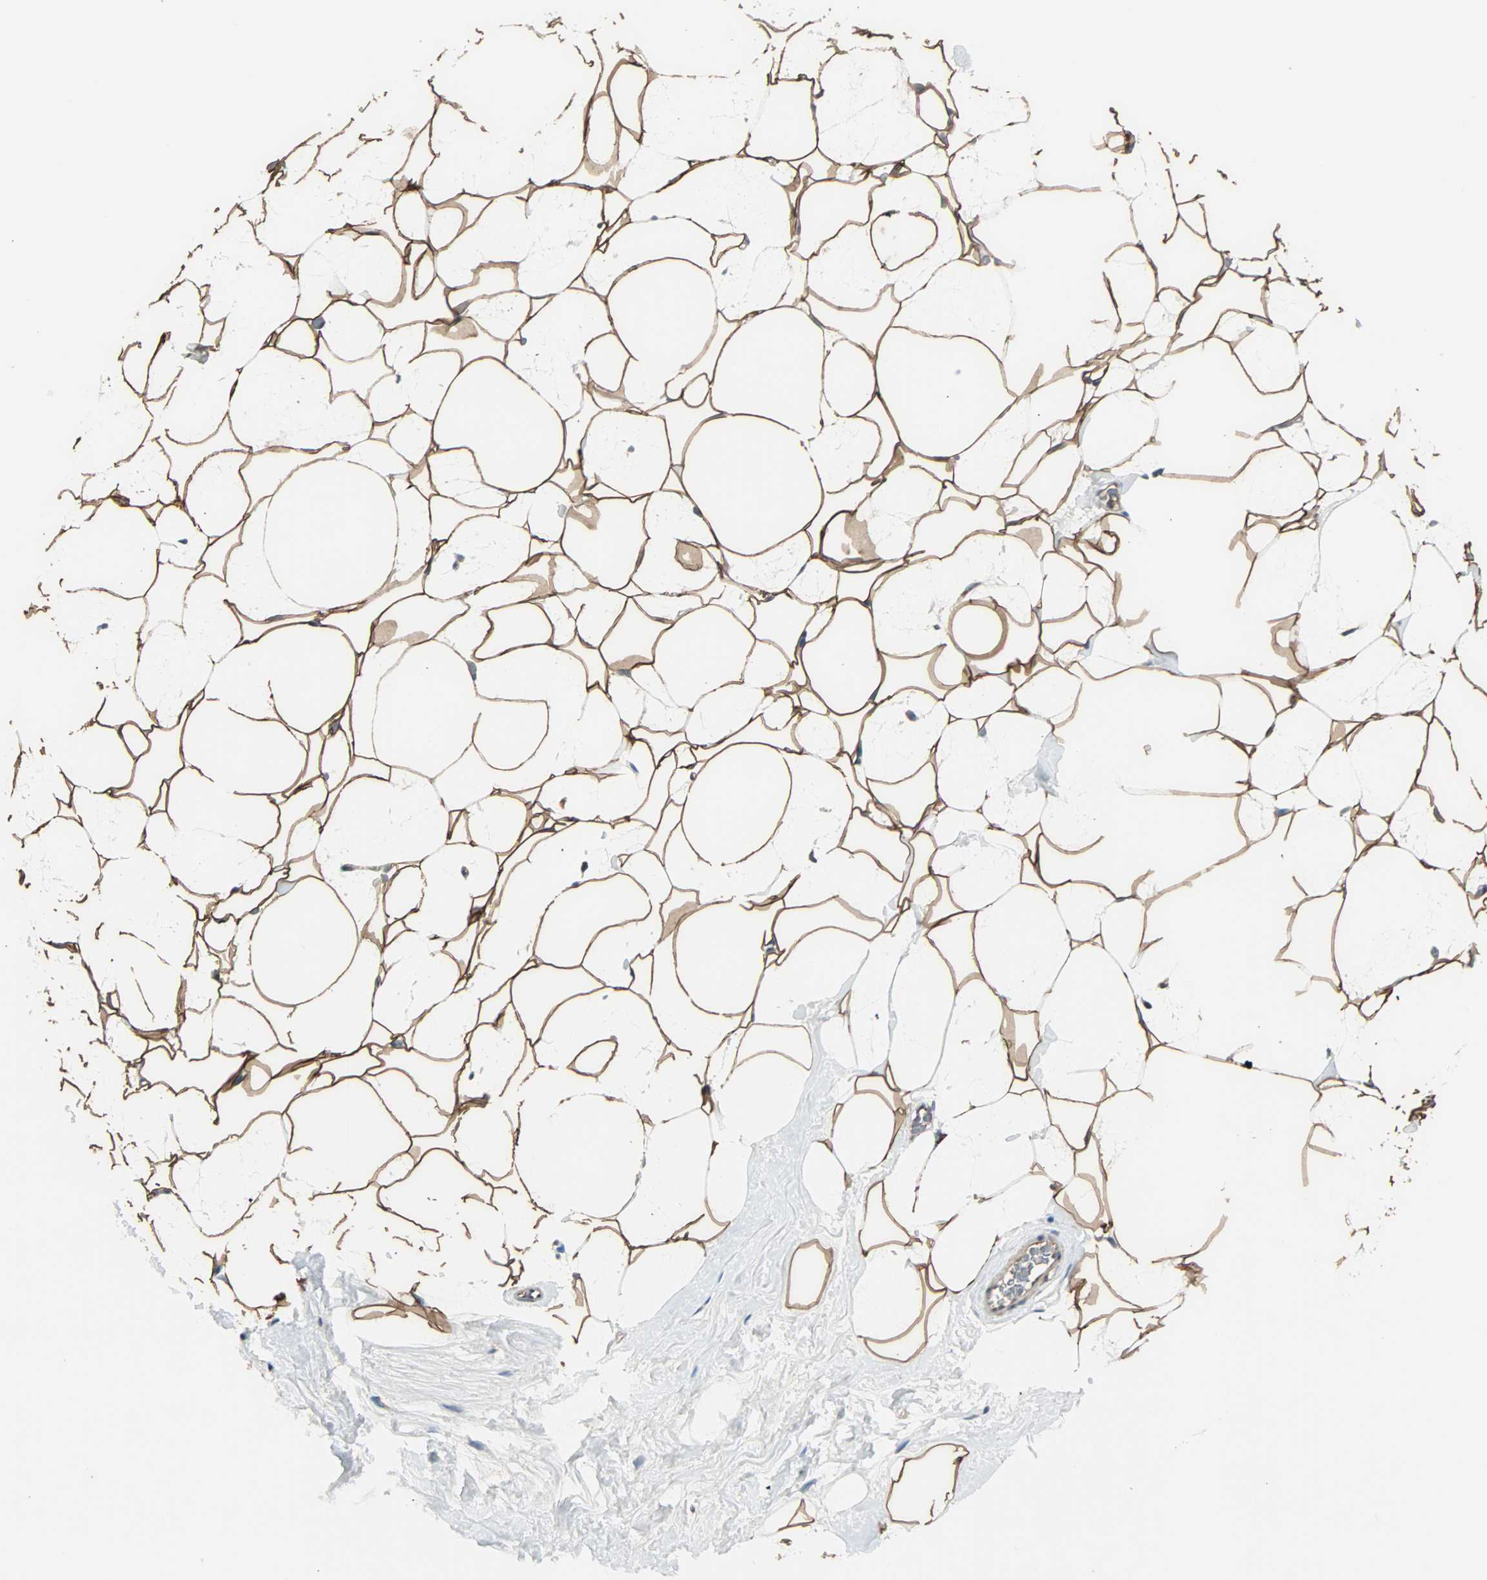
{"staining": {"intensity": "strong", "quantity": ">75%", "location": "cytoplasmic/membranous"}, "tissue": "breast", "cell_type": "Adipocytes", "image_type": "normal", "snomed": [{"axis": "morphology", "description": "Normal tissue, NOS"}, {"axis": "morphology", "description": "Fibrosis, NOS"}, {"axis": "topography", "description": "Breast"}], "caption": "Adipocytes display high levels of strong cytoplasmic/membranous staining in approximately >75% of cells in normal breast. (Brightfield microscopy of DAB IHC at high magnification).", "gene": "MAP3K21", "patient": {"sex": "female", "age": 39}}